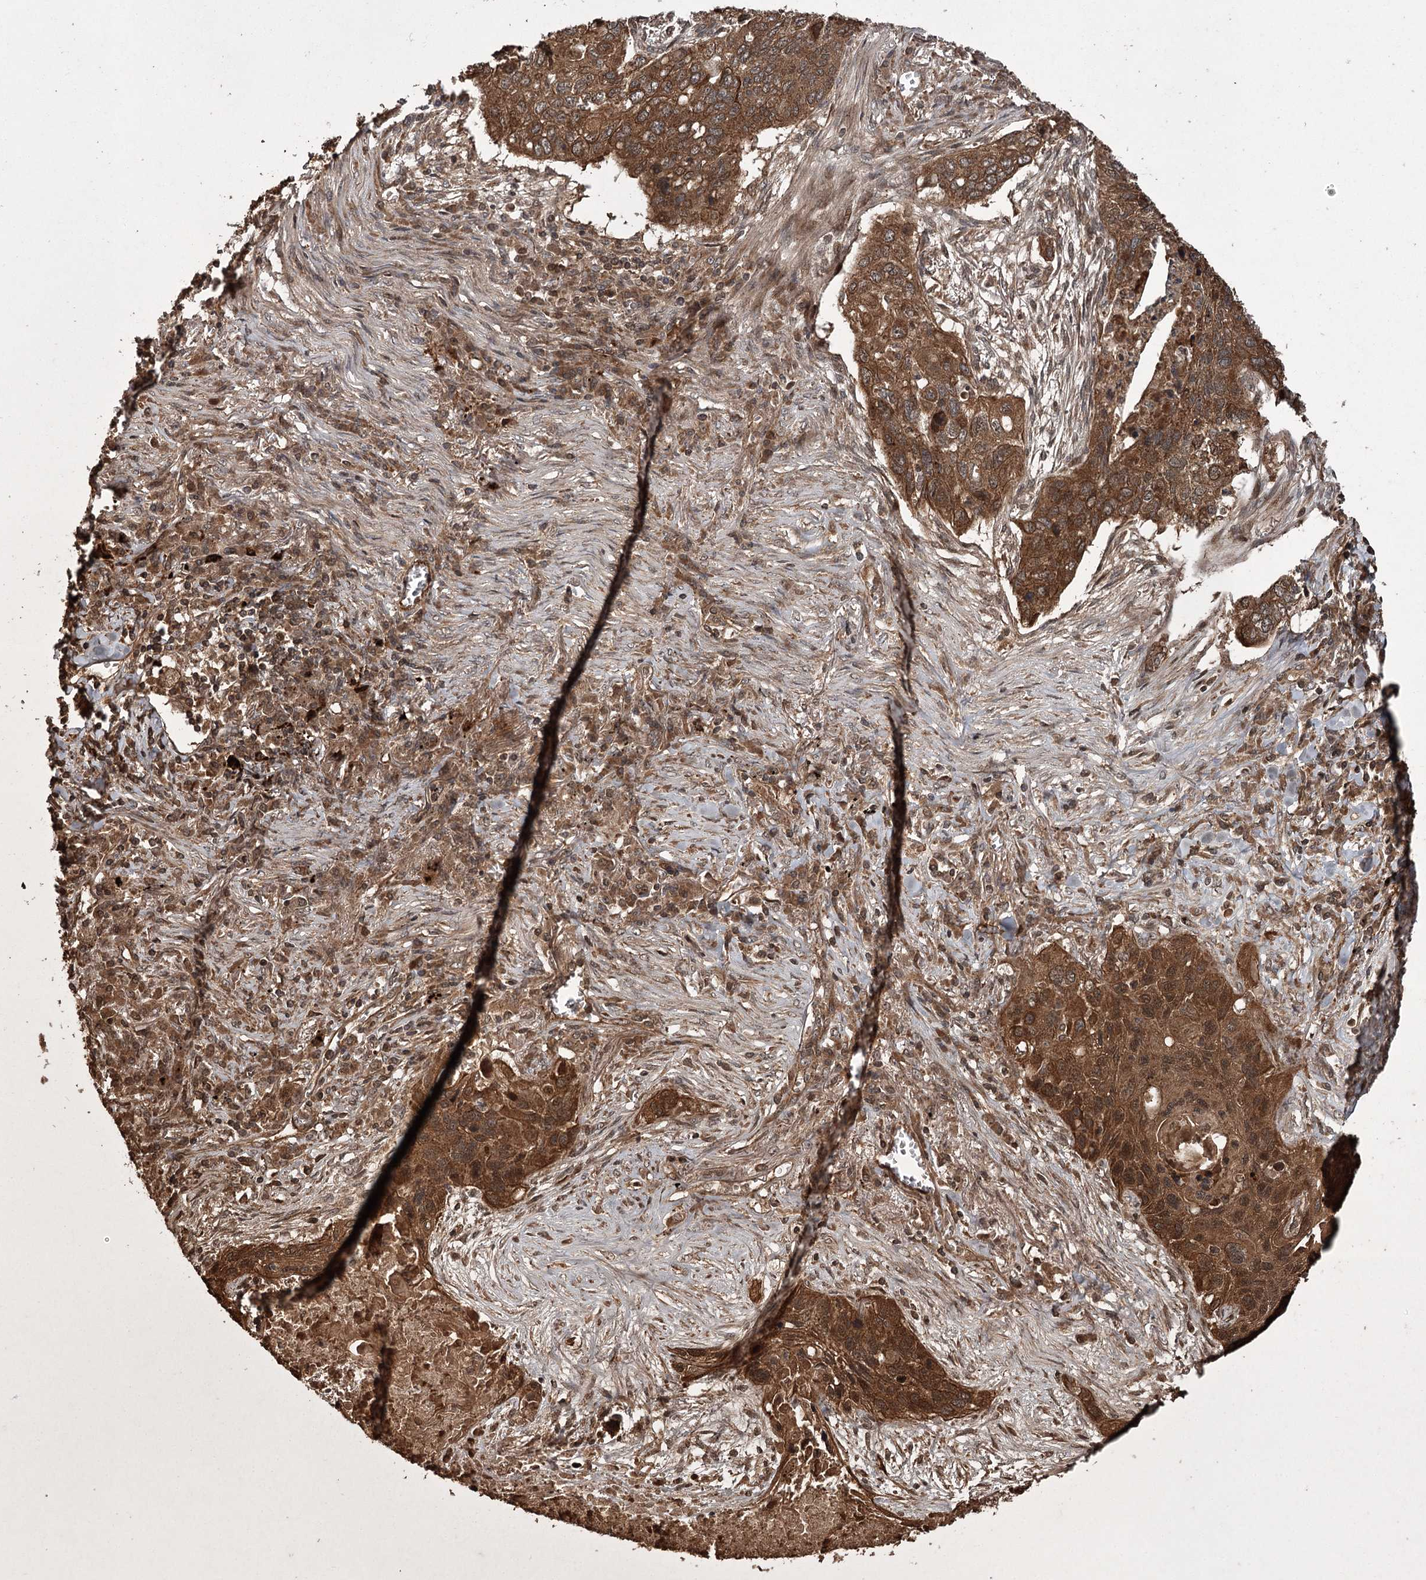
{"staining": {"intensity": "strong", "quantity": ">75%", "location": "cytoplasmic/membranous"}, "tissue": "lung cancer", "cell_type": "Tumor cells", "image_type": "cancer", "snomed": [{"axis": "morphology", "description": "Squamous cell carcinoma, NOS"}, {"axis": "topography", "description": "Lung"}], "caption": "High-power microscopy captured an immunohistochemistry micrograph of lung cancer (squamous cell carcinoma), revealing strong cytoplasmic/membranous expression in about >75% of tumor cells.", "gene": "RPAP3", "patient": {"sex": "female", "age": 63}}